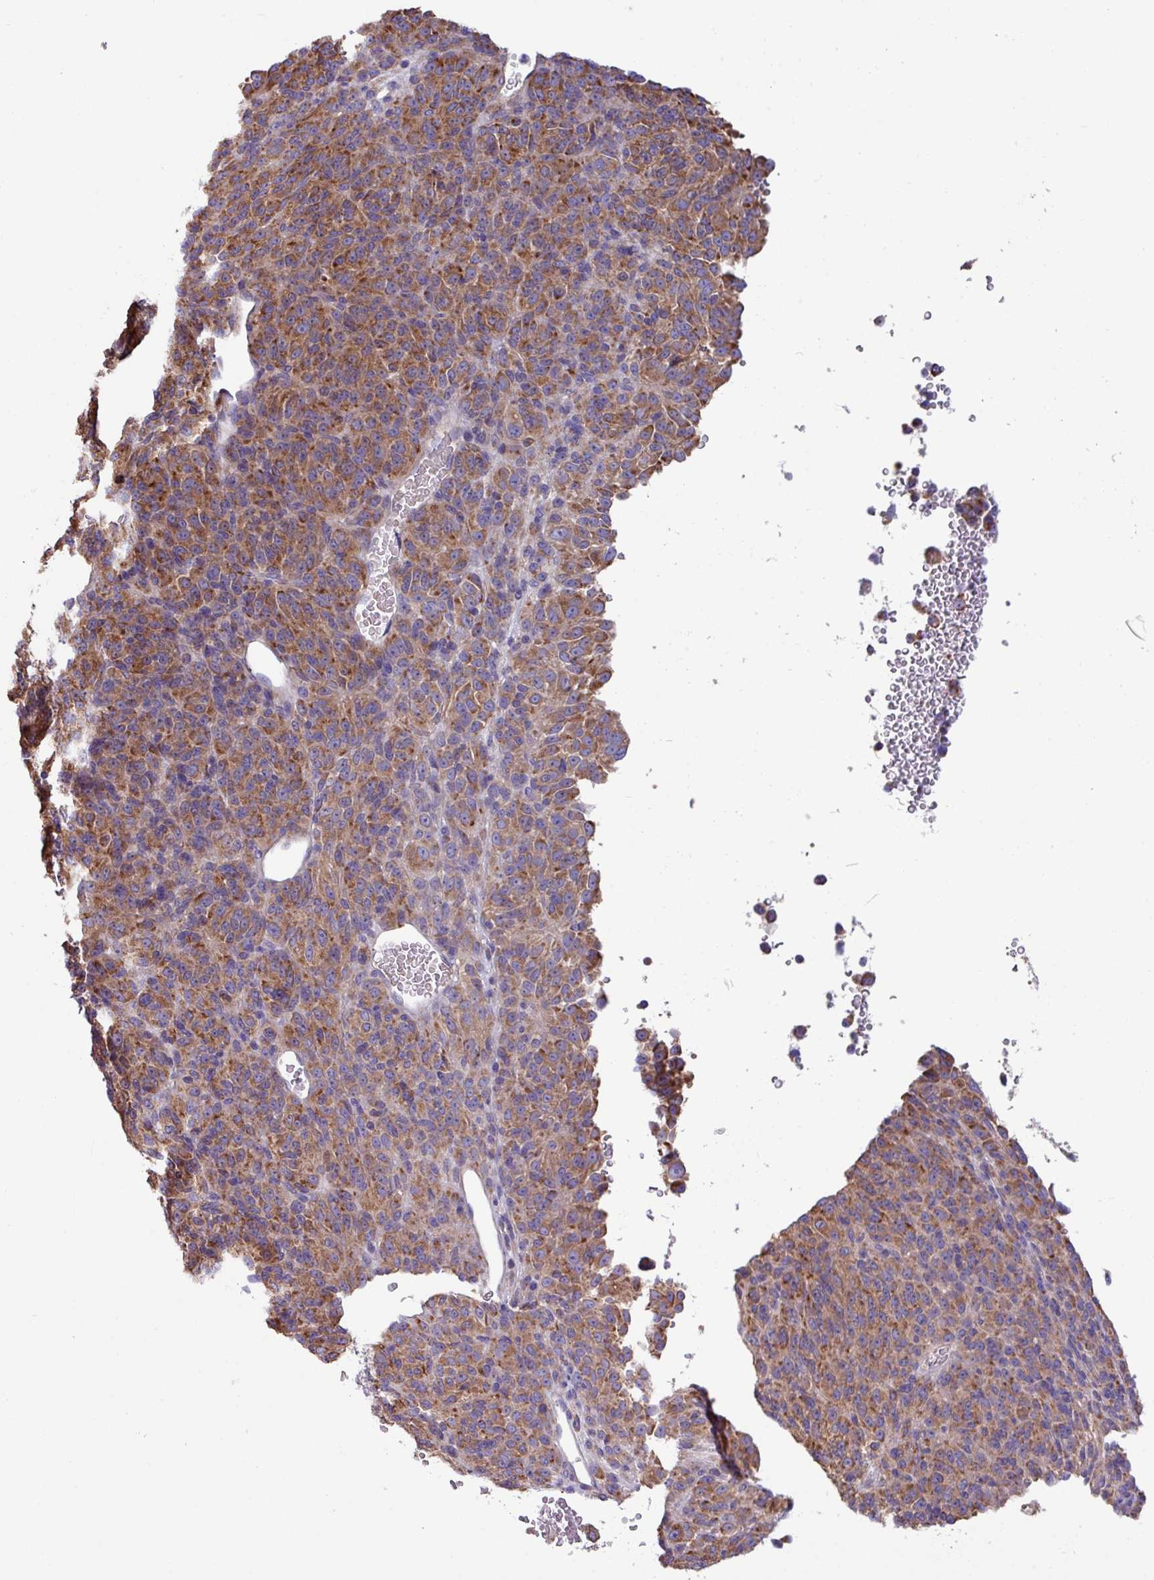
{"staining": {"intensity": "moderate", "quantity": ">75%", "location": "cytoplasmic/membranous"}, "tissue": "melanoma", "cell_type": "Tumor cells", "image_type": "cancer", "snomed": [{"axis": "morphology", "description": "Malignant melanoma, Metastatic site"}, {"axis": "topography", "description": "Brain"}], "caption": "A brown stain shows moderate cytoplasmic/membranous positivity of a protein in melanoma tumor cells. (DAB IHC with brightfield microscopy, high magnification).", "gene": "PPM1J", "patient": {"sex": "female", "age": 56}}